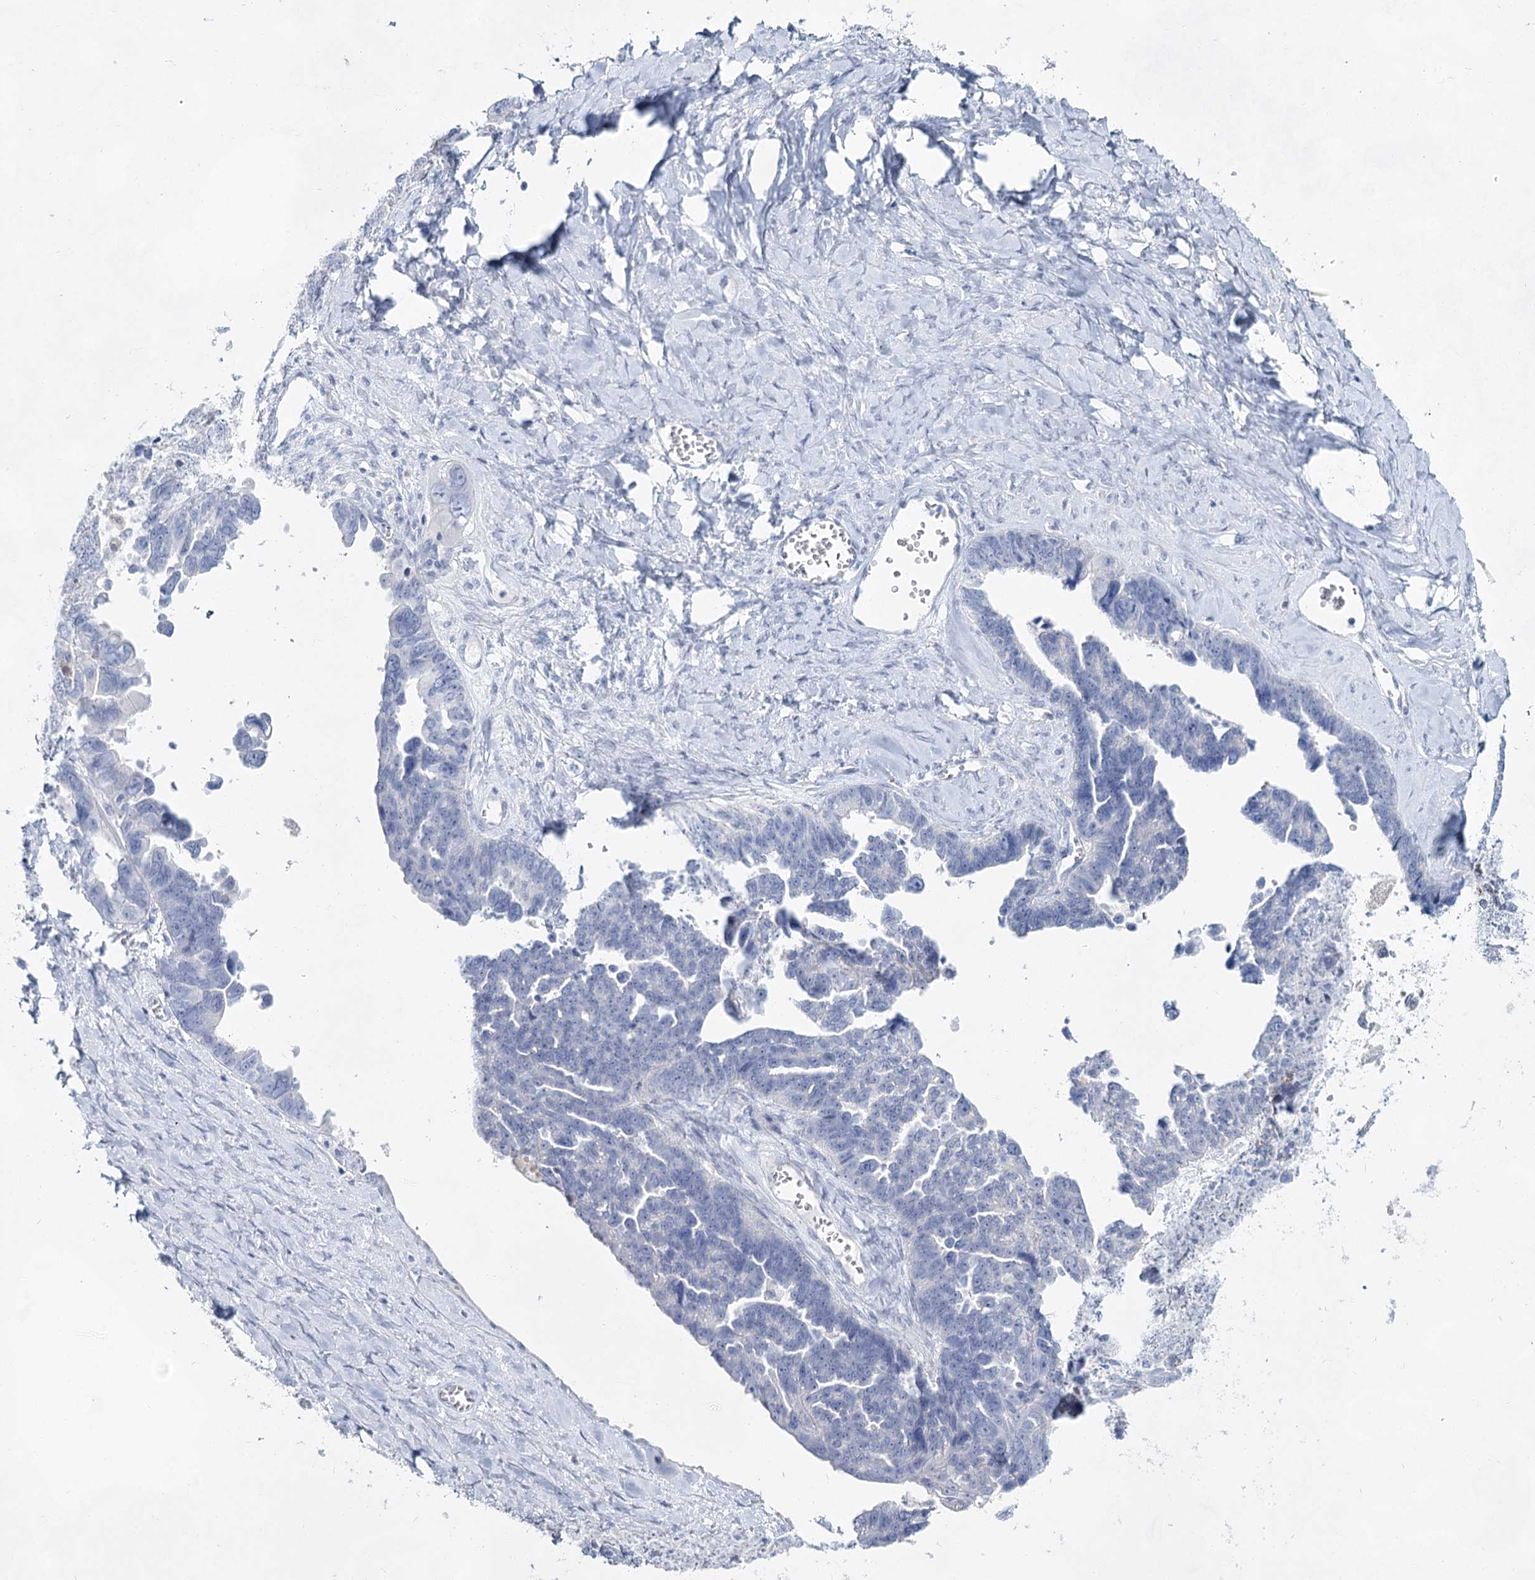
{"staining": {"intensity": "negative", "quantity": "none", "location": "none"}, "tissue": "ovarian cancer", "cell_type": "Tumor cells", "image_type": "cancer", "snomed": [{"axis": "morphology", "description": "Cystadenocarcinoma, serous, NOS"}, {"axis": "topography", "description": "Ovary"}], "caption": "Human ovarian serous cystadenocarcinoma stained for a protein using immunohistochemistry shows no staining in tumor cells.", "gene": "SLC17A2", "patient": {"sex": "female", "age": 79}}